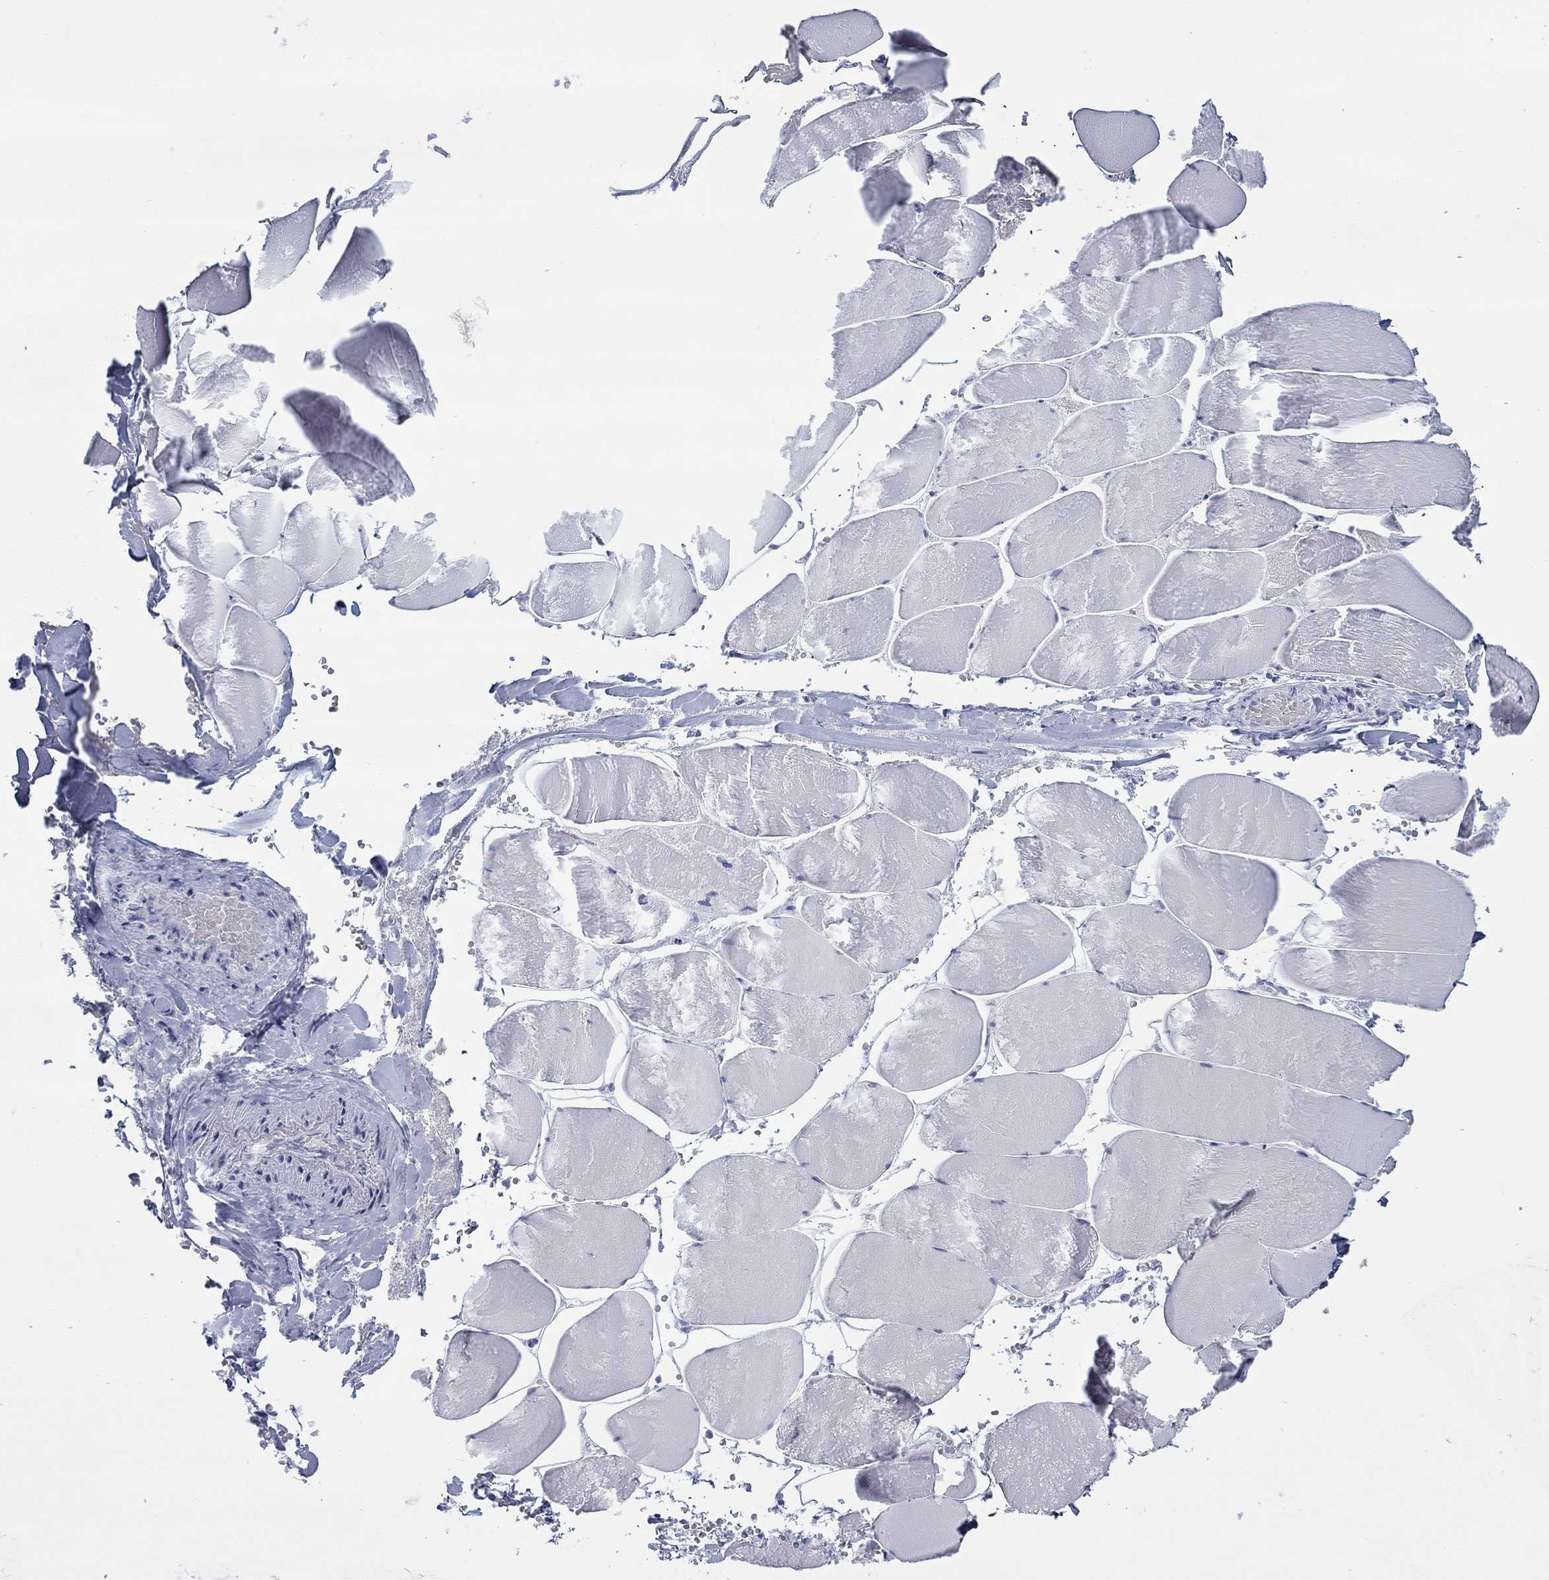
{"staining": {"intensity": "negative", "quantity": "none", "location": "none"}, "tissue": "skeletal muscle", "cell_type": "Myocytes", "image_type": "normal", "snomed": [{"axis": "morphology", "description": "Normal tissue, NOS"}, {"axis": "morphology", "description": "Malignant melanoma, Metastatic site"}, {"axis": "topography", "description": "Skeletal muscle"}], "caption": "This is a photomicrograph of immunohistochemistry (IHC) staining of unremarkable skeletal muscle, which shows no staining in myocytes. (Immunohistochemistry (ihc), brightfield microscopy, high magnification).", "gene": "DNAL1", "patient": {"sex": "male", "age": 50}}